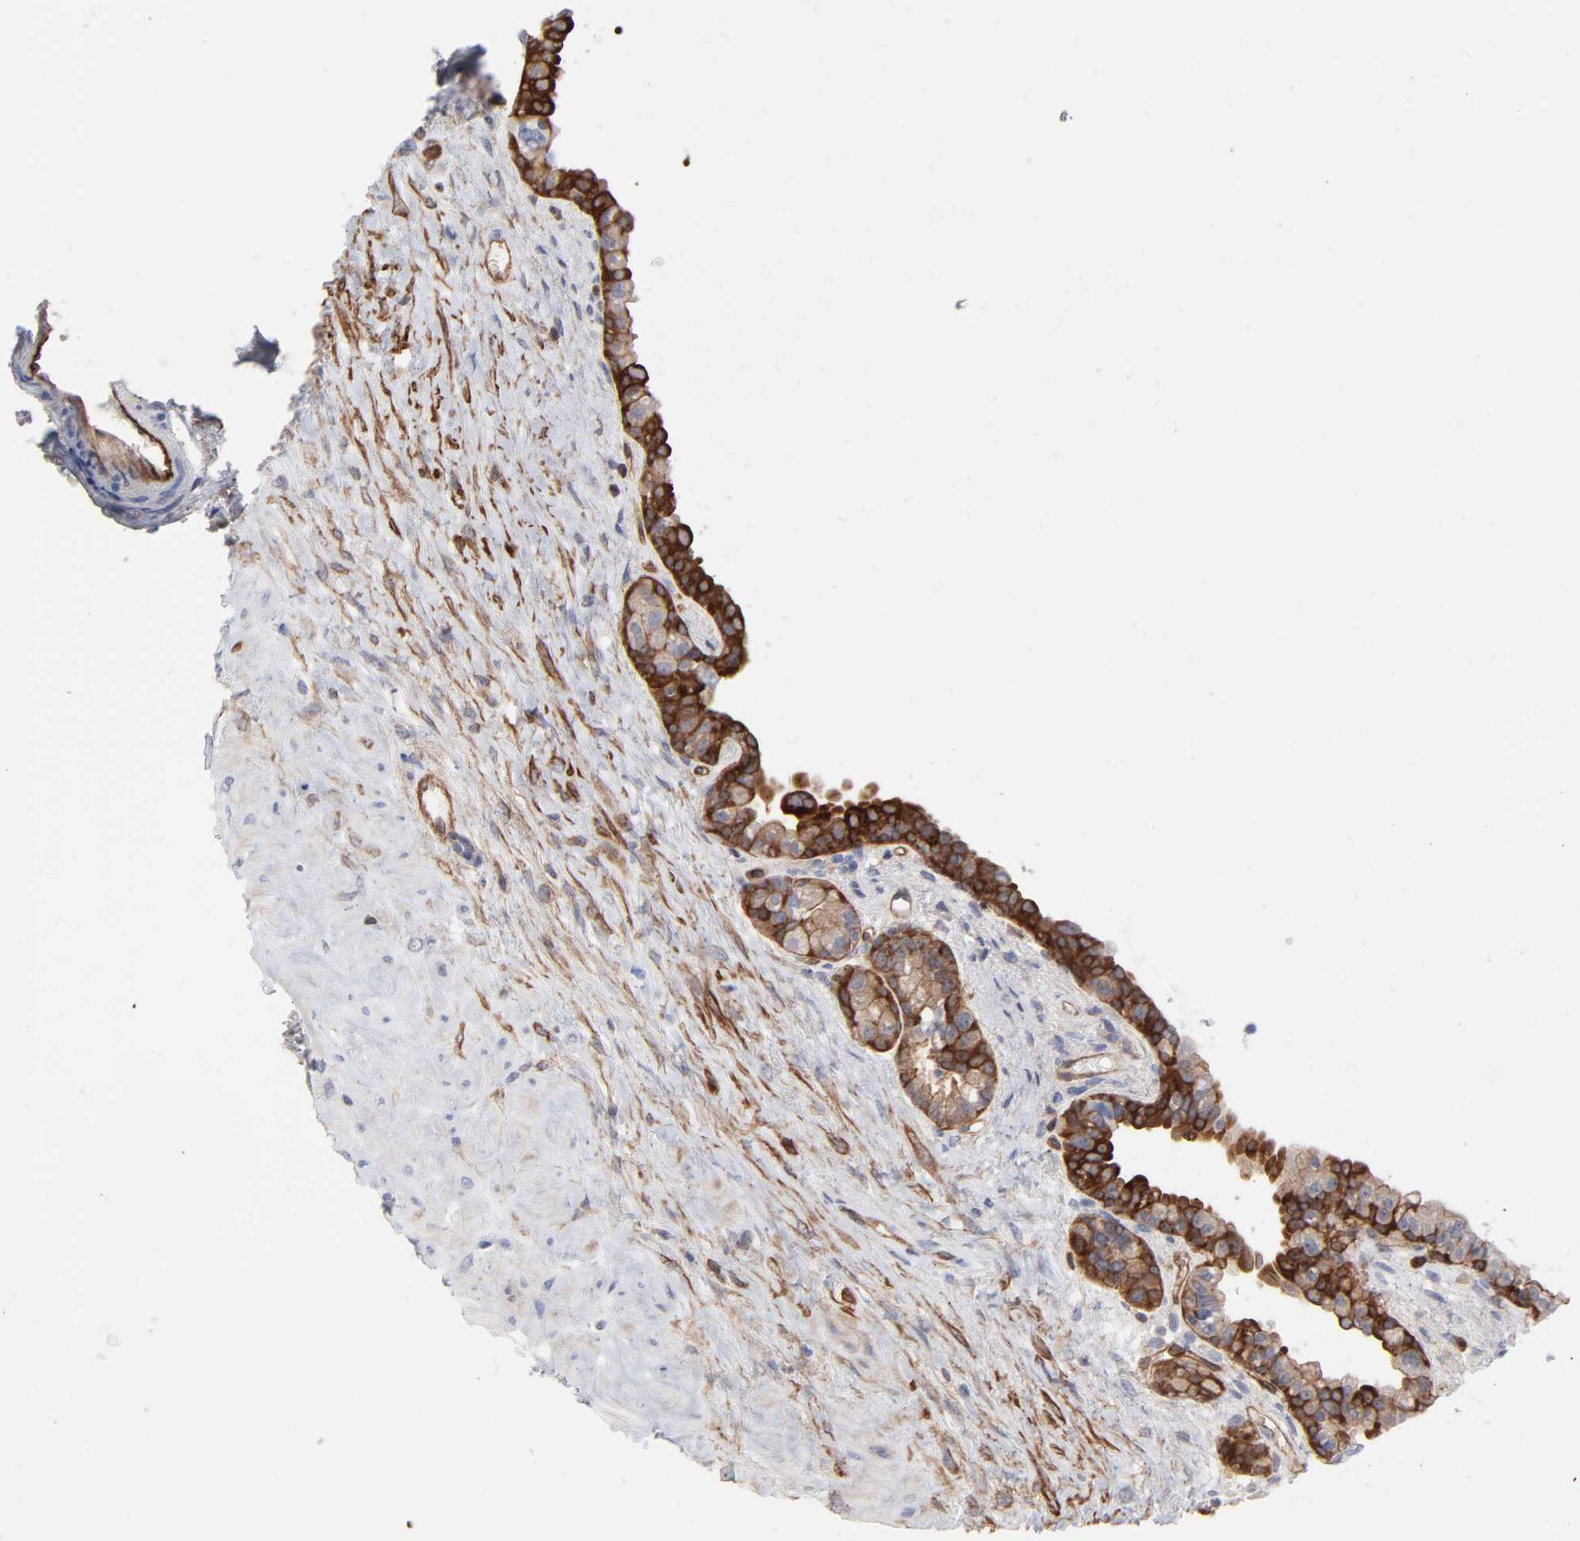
{"staining": {"intensity": "strong", "quantity": ">75%", "location": "cytoplasmic/membranous"}, "tissue": "seminal vesicle", "cell_type": "Glandular cells", "image_type": "normal", "snomed": [{"axis": "morphology", "description": "Normal tissue, NOS"}, {"axis": "topography", "description": "Seminal veicle"}], "caption": "A photomicrograph of seminal vesicle stained for a protein exhibits strong cytoplasmic/membranous brown staining in glandular cells. (DAB (3,3'-diaminobenzidine) = brown stain, brightfield microscopy at high magnification).", "gene": "PXN", "patient": {"sex": "male", "age": 61}}